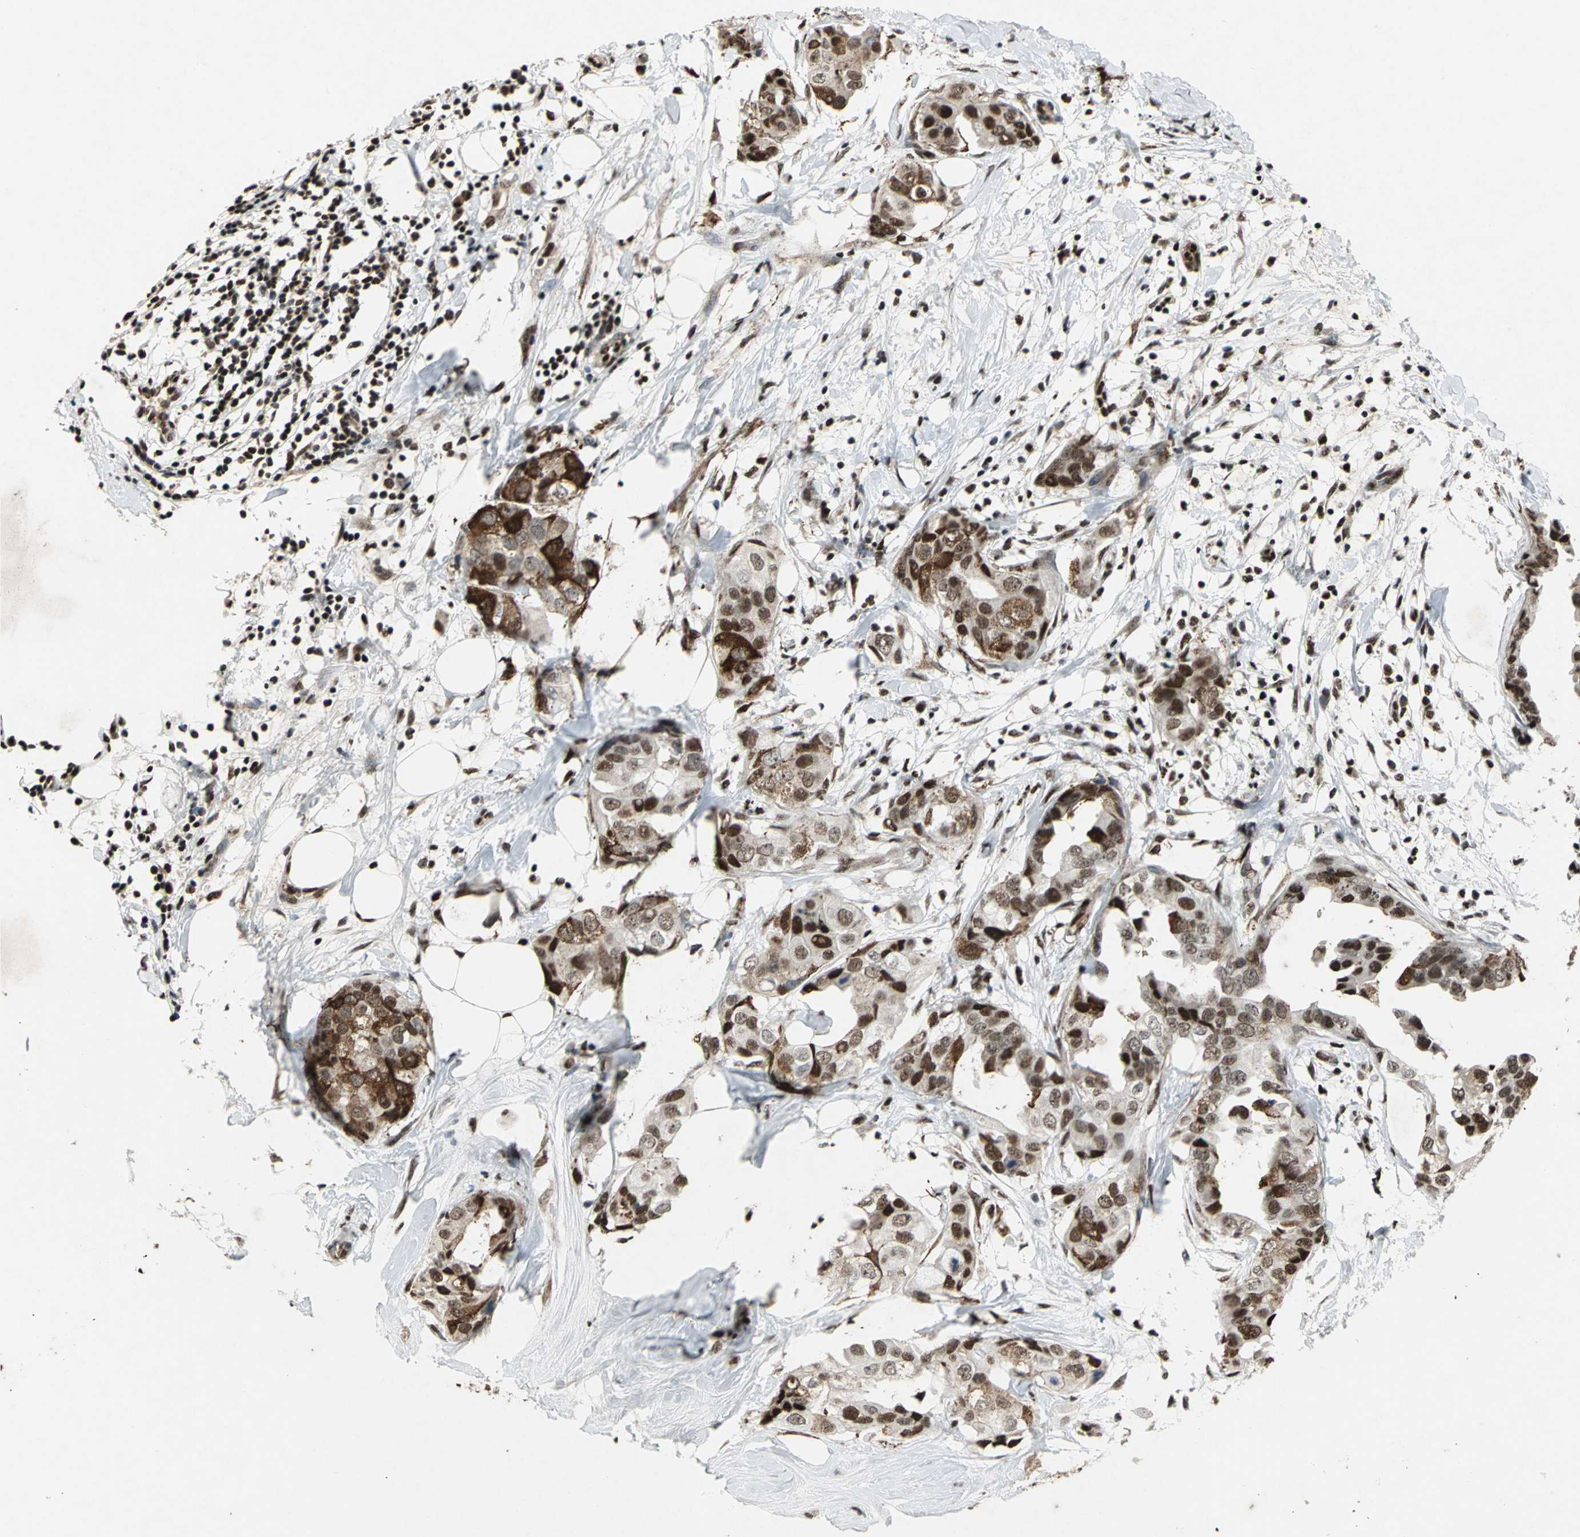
{"staining": {"intensity": "strong", "quantity": ">75%", "location": "nuclear"}, "tissue": "breast cancer", "cell_type": "Tumor cells", "image_type": "cancer", "snomed": [{"axis": "morphology", "description": "Duct carcinoma"}, {"axis": "topography", "description": "Breast"}], "caption": "This image shows breast cancer (invasive ductal carcinoma) stained with IHC to label a protein in brown. The nuclear of tumor cells show strong positivity for the protein. Nuclei are counter-stained blue.", "gene": "ANP32A", "patient": {"sex": "female", "age": 40}}